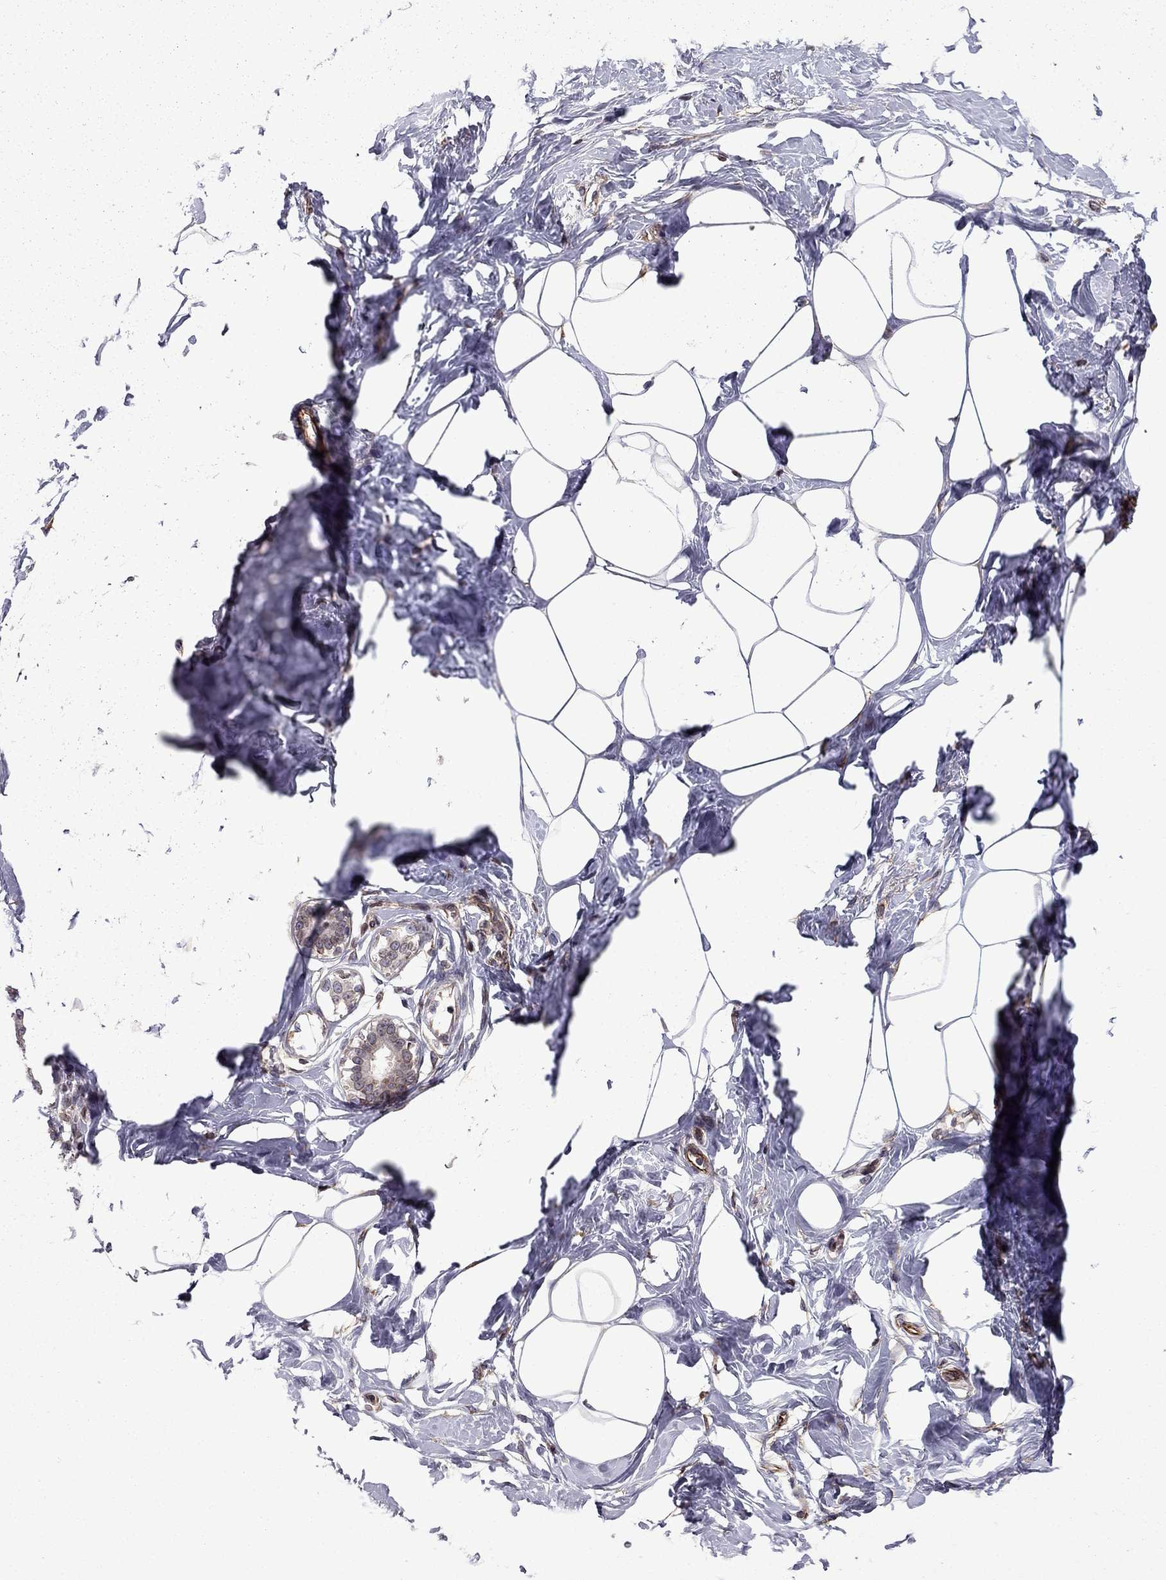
{"staining": {"intensity": "negative", "quantity": "none", "location": "none"}, "tissue": "breast", "cell_type": "Adipocytes", "image_type": "normal", "snomed": [{"axis": "morphology", "description": "Normal tissue, NOS"}, {"axis": "morphology", "description": "Lobular carcinoma, in situ"}, {"axis": "topography", "description": "Breast"}], "caption": "Adipocytes show no significant protein positivity in unremarkable breast.", "gene": "CDC42BPA", "patient": {"sex": "female", "age": 35}}